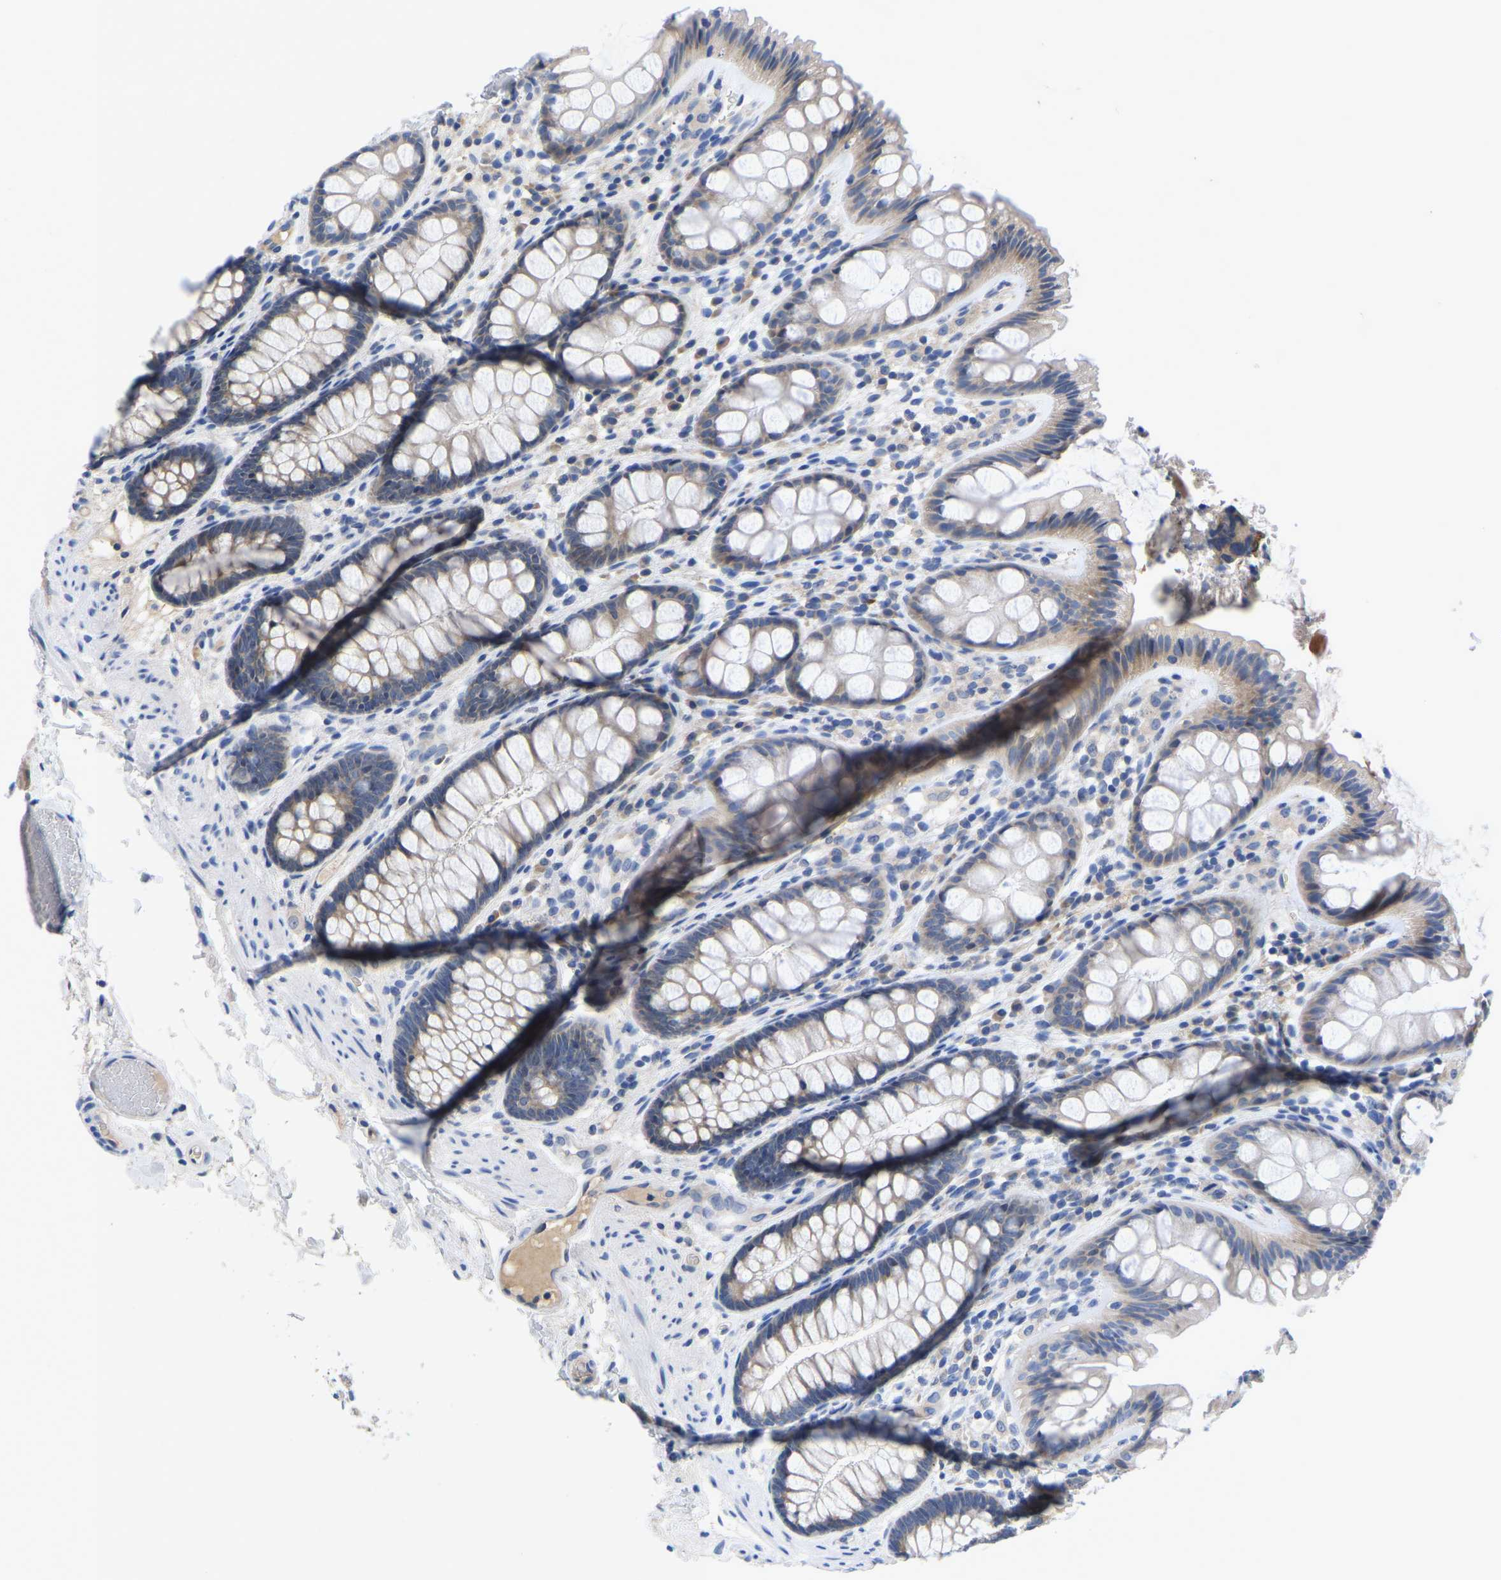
{"staining": {"intensity": "negative", "quantity": "none", "location": "none"}, "tissue": "colon", "cell_type": "Endothelial cells", "image_type": "normal", "snomed": [{"axis": "morphology", "description": "Normal tissue, NOS"}, {"axis": "topography", "description": "Colon"}], "caption": "DAB immunohistochemical staining of normal colon displays no significant expression in endothelial cells. (DAB immunohistochemistry visualized using brightfield microscopy, high magnification).", "gene": "ABCA10", "patient": {"sex": "female", "age": 56}}